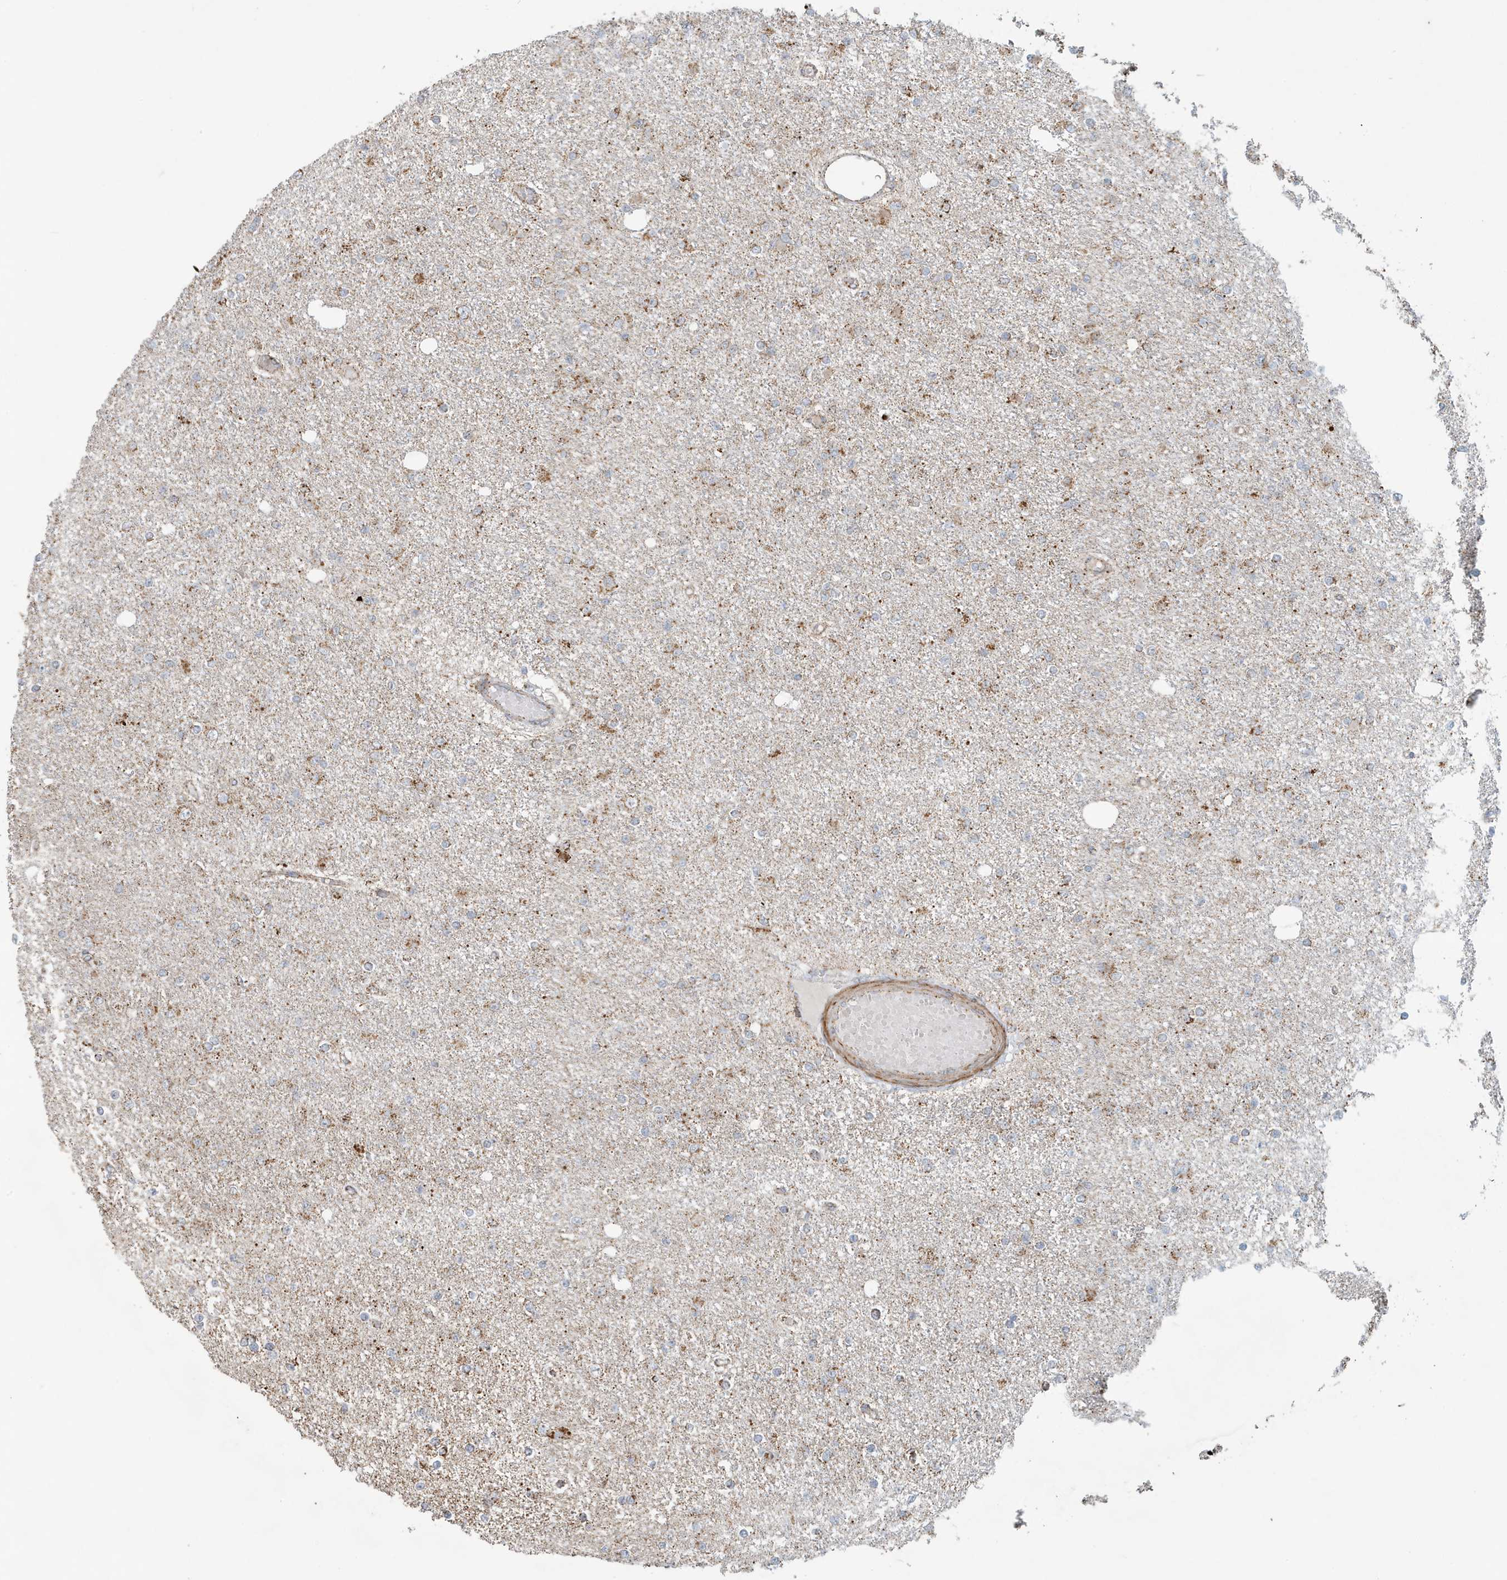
{"staining": {"intensity": "moderate", "quantity": "<25%", "location": "cytoplasmic/membranous"}, "tissue": "glioma", "cell_type": "Tumor cells", "image_type": "cancer", "snomed": [{"axis": "morphology", "description": "Glioma, malignant, Low grade"}, {"axis": "topography", "description": "Brain"}], "caption": "The image shows a brown stain indicating the presence of a protein in the cytoplasmic/membranous of tumor cells in glioma. The staining is performed using DAB brown chromogen to label protein expression. The nuclei are counter-stained blue using hematoxylin.", "gene": "MAN1A1", "patient": {"sex": "female", "age": 22}}